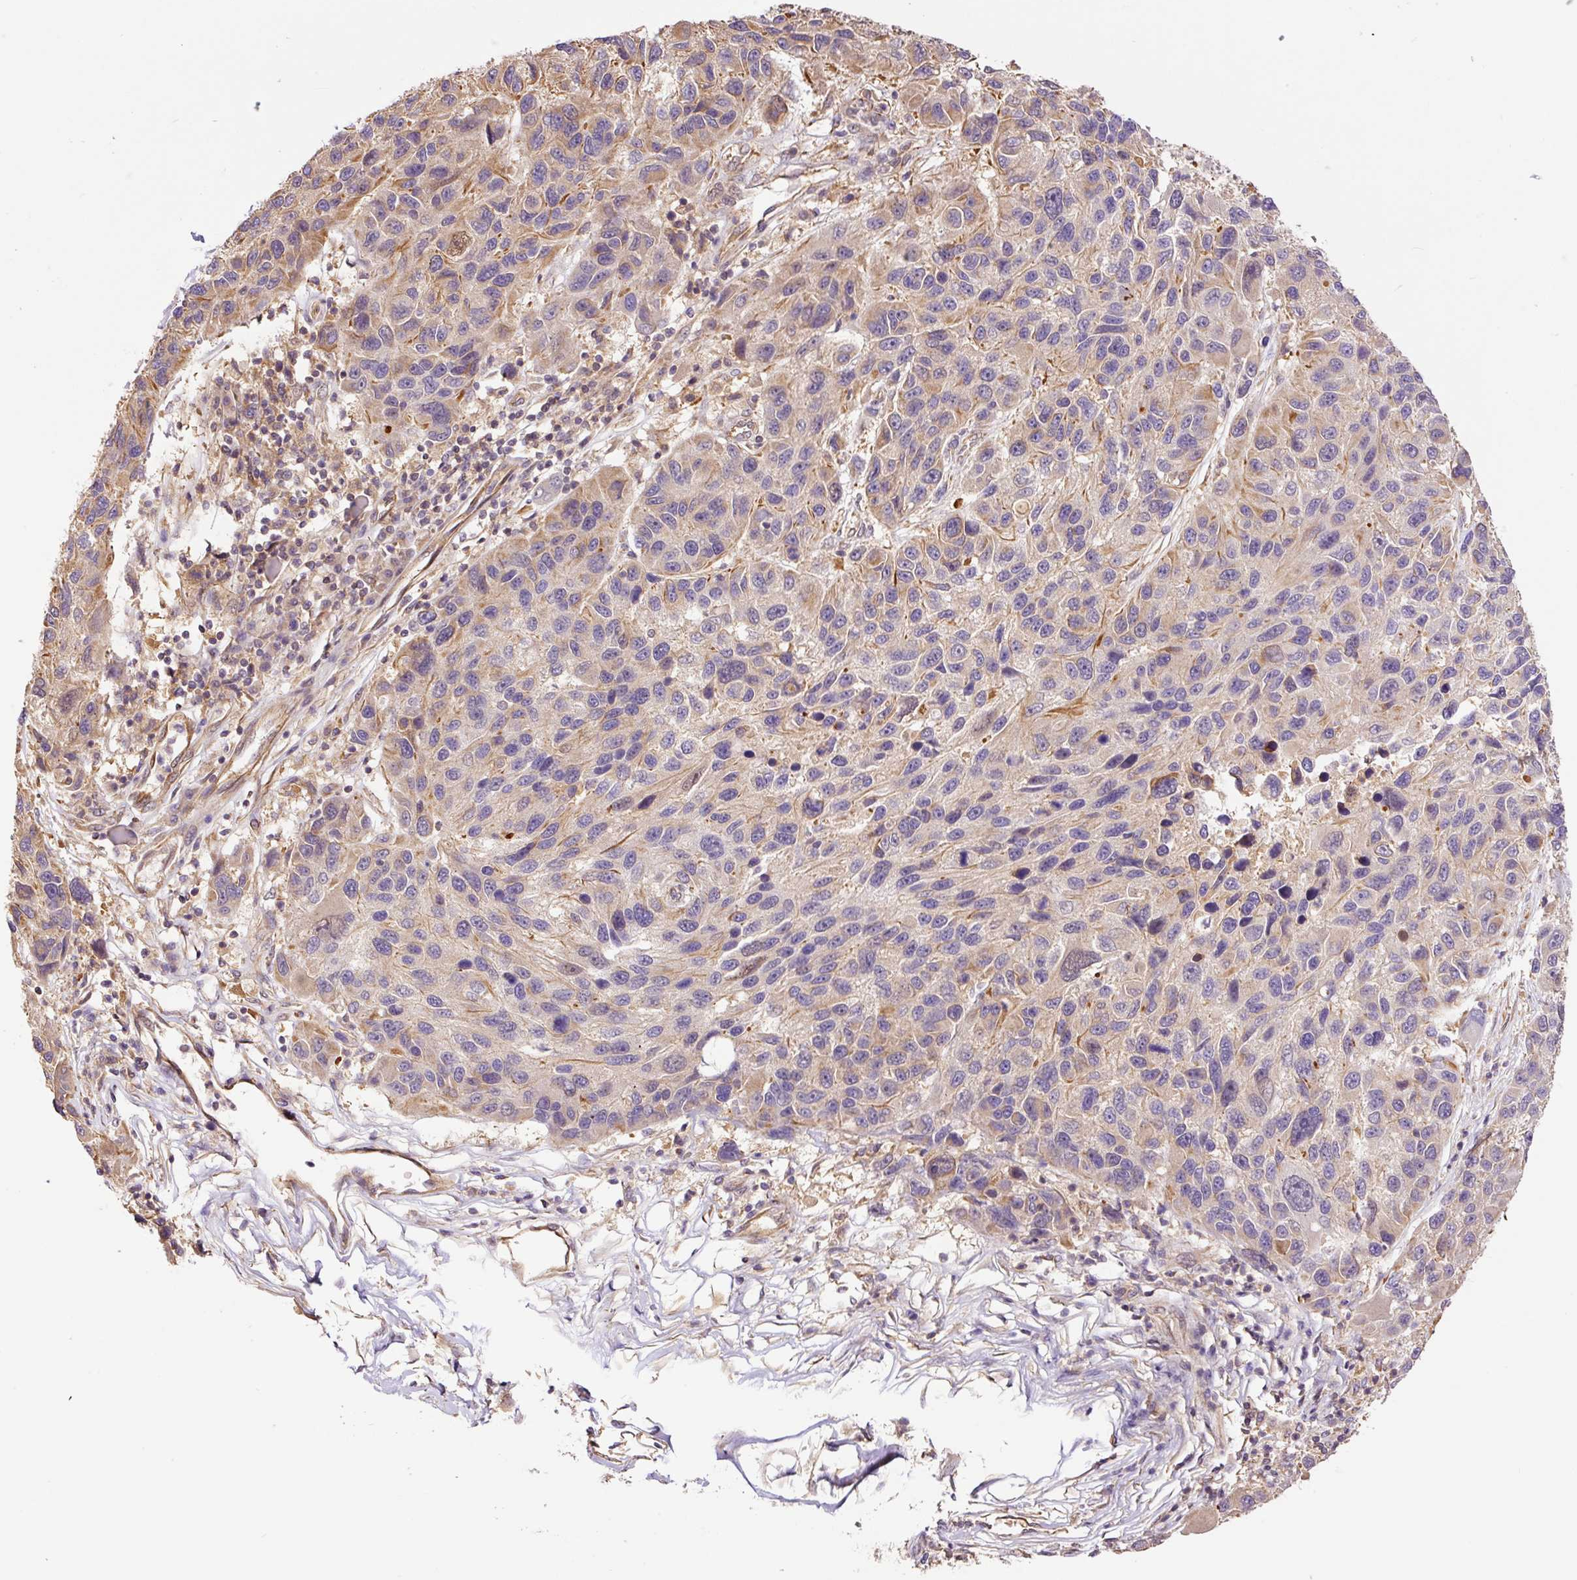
{"staining": {"intensity": "moderate", "quantity": "<25%", "location": "nuclear"}, "tissue": "melanoma", "cell_type": "Tumor cells", "image_type": "cancer", "snomed": [{"axis": "morphology", "description": "Malignant melanoma, NOS"}, {"axis": "topography", "description": "Skin"}], "caption": "A low amount of moderate nuclear positivity is identified in approximately <25% of tumor cells in melanoma tissue.", "gene": "PCK2", "patient": {"sex": "male", "age": 53}}